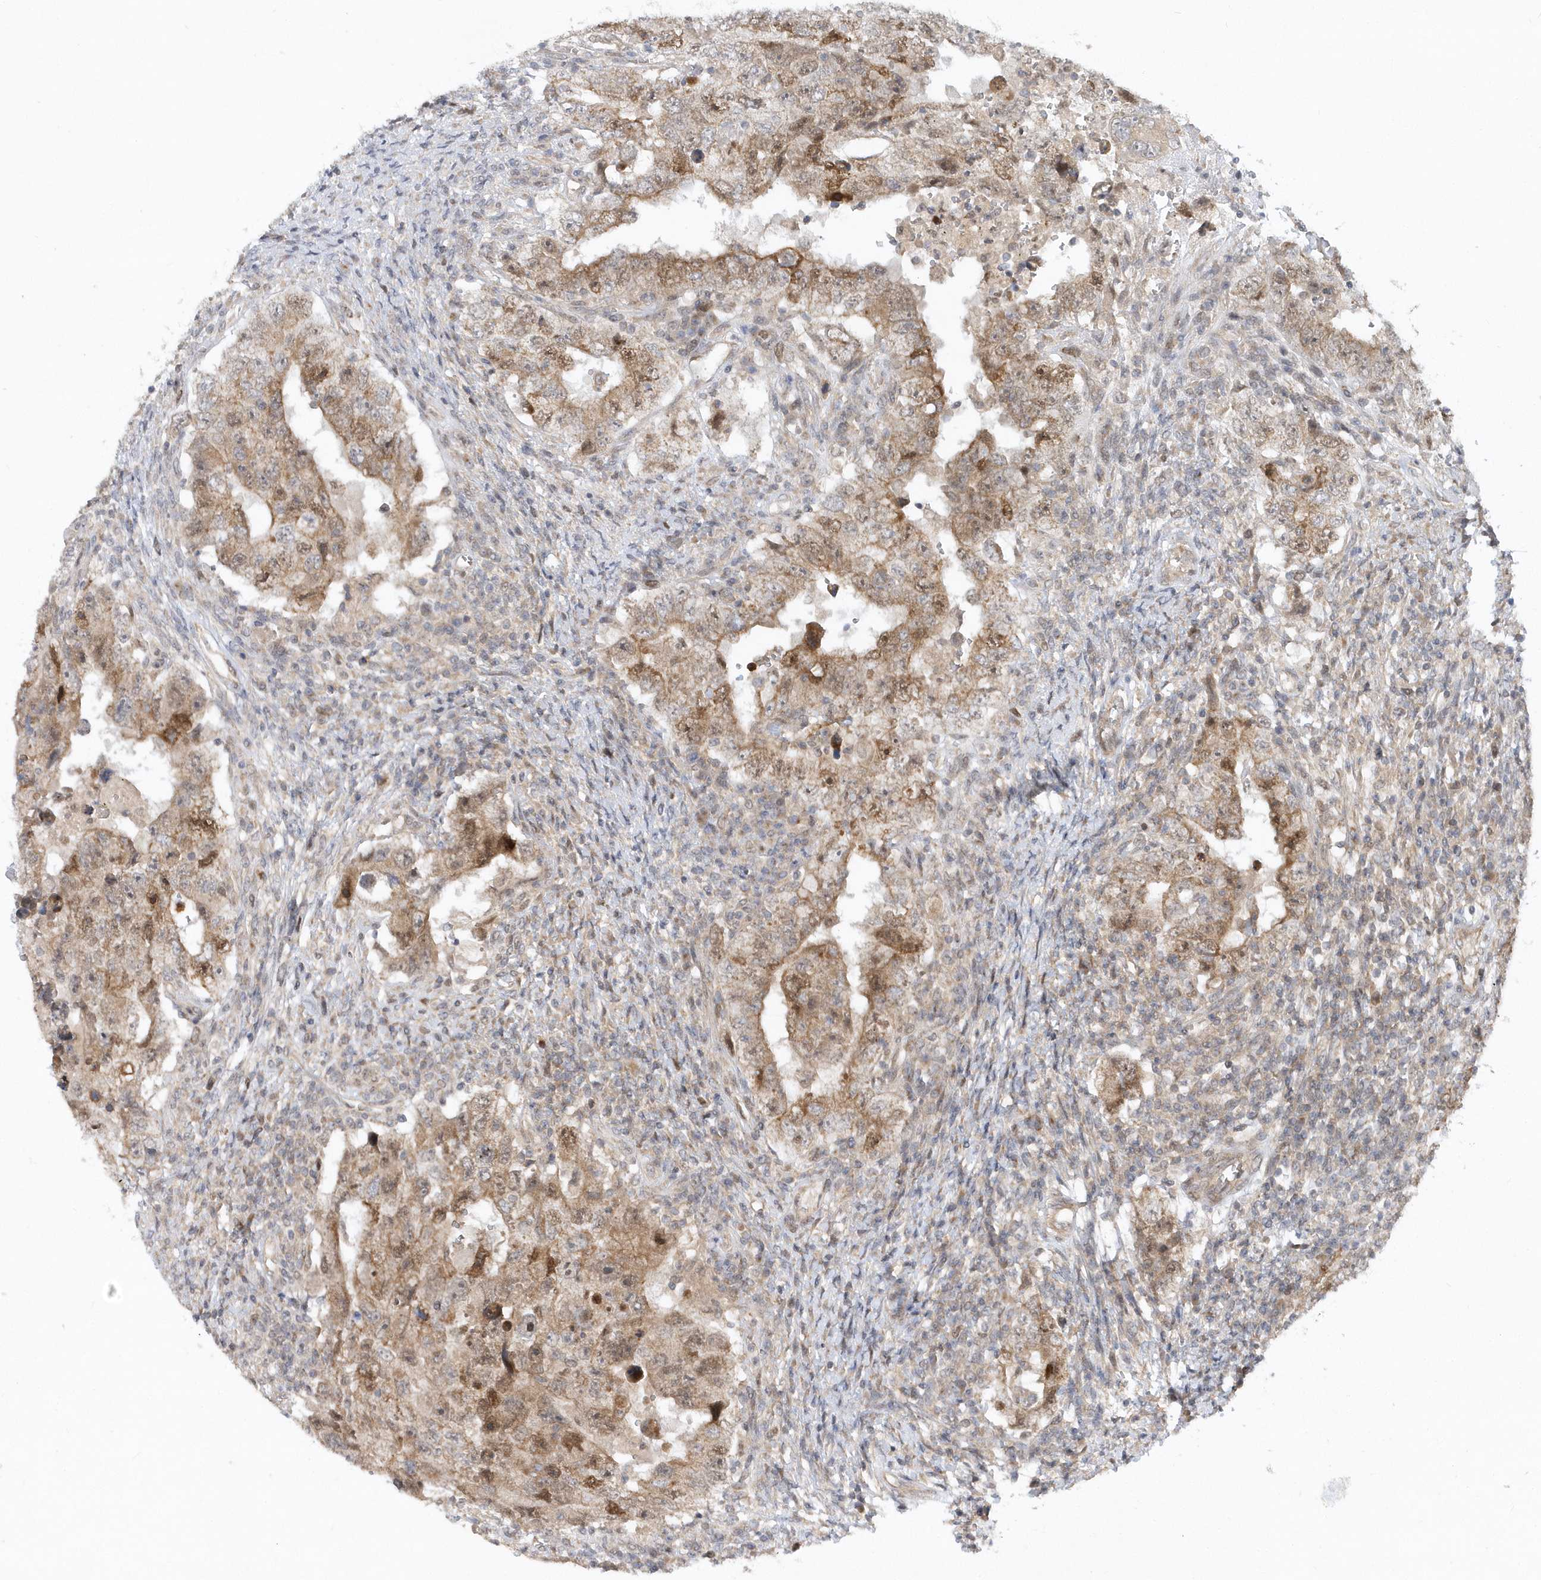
{"staining": {"intensity": "moderate", "quantity": ">75%", "location": "cytoplasmic/membranous"}, "tissue": "testis cancer", "cell_type": "Tumor cells", "image_type": "cancer", "snomed": [{"axis": "morphology", "description": "Carcinoma, Embryonal, NOS"}, {"axis": "topography", "description": "Testis"}], "caption": "A brown stain labels moderate cytoplasmic/membranous expression of a protein in testis cancer tumor cells.", "gene": "MXI1", "patient": {"sex": "male", "age": 26}}